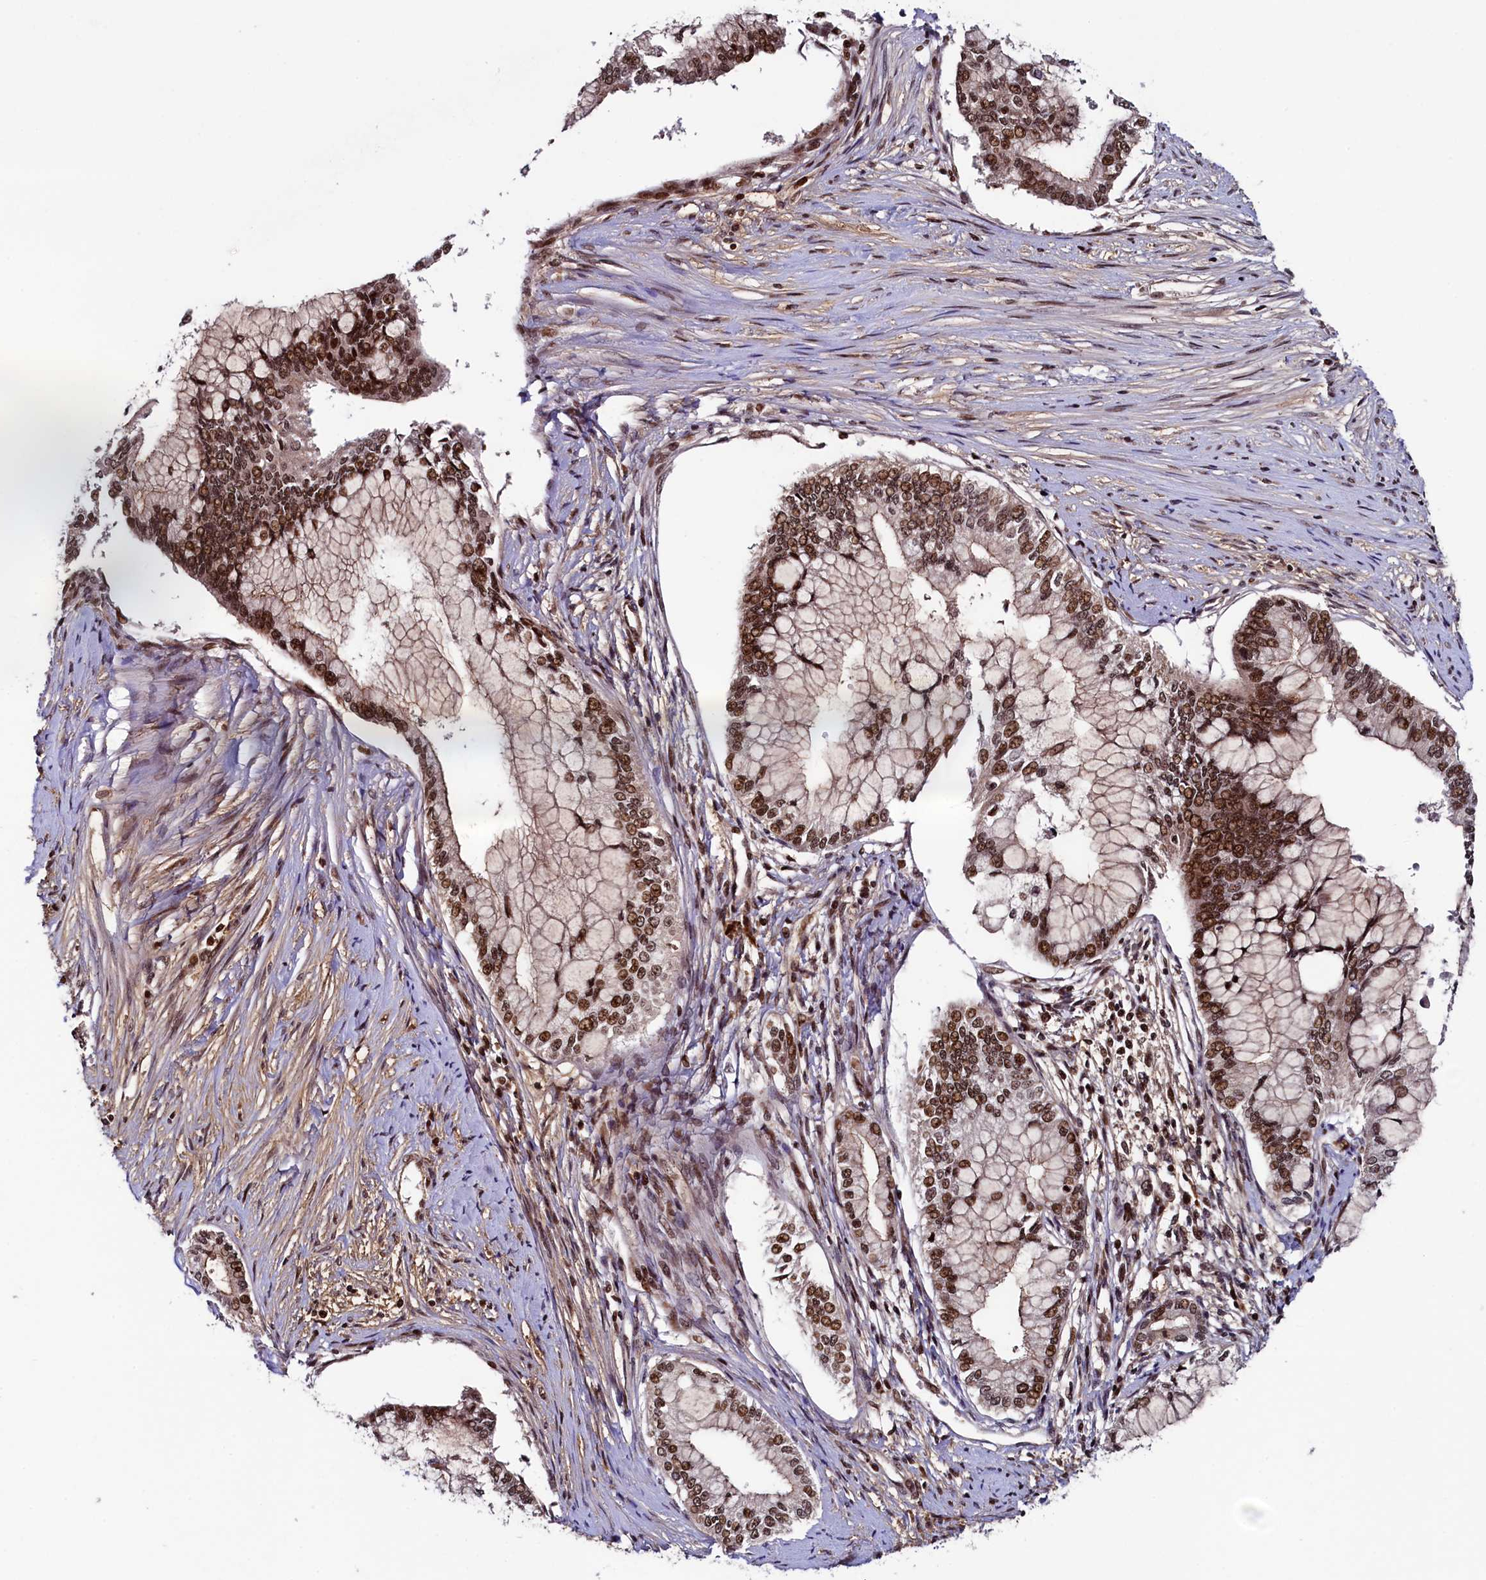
{"staining": {"intensity": "strong", "quantity": ">75%", "location": "nuclear"}, "tissue": "pancreatic cancer", "cell_type": "Tumor cells", "image_type": "cancer", "snomed": [{"axis": "morphology", "description": "Adenocarcinoma, NOS"}, {"axis": "topography", "description": "Pancreas"}], "caption": "Immunohistochemistry staining of pancreatic cancer (adenocarcinoma), which exhibits high levels of strong nuclear positivity in about >75% of tumor cells indicating strong nuclear protein staining. The staining was performed using DAB (brown) for protein detection and nuclei were counterstained in hematoxylin (blue).", "gene": "LEO1", "patient": {"sex": "male", "age": 46}}